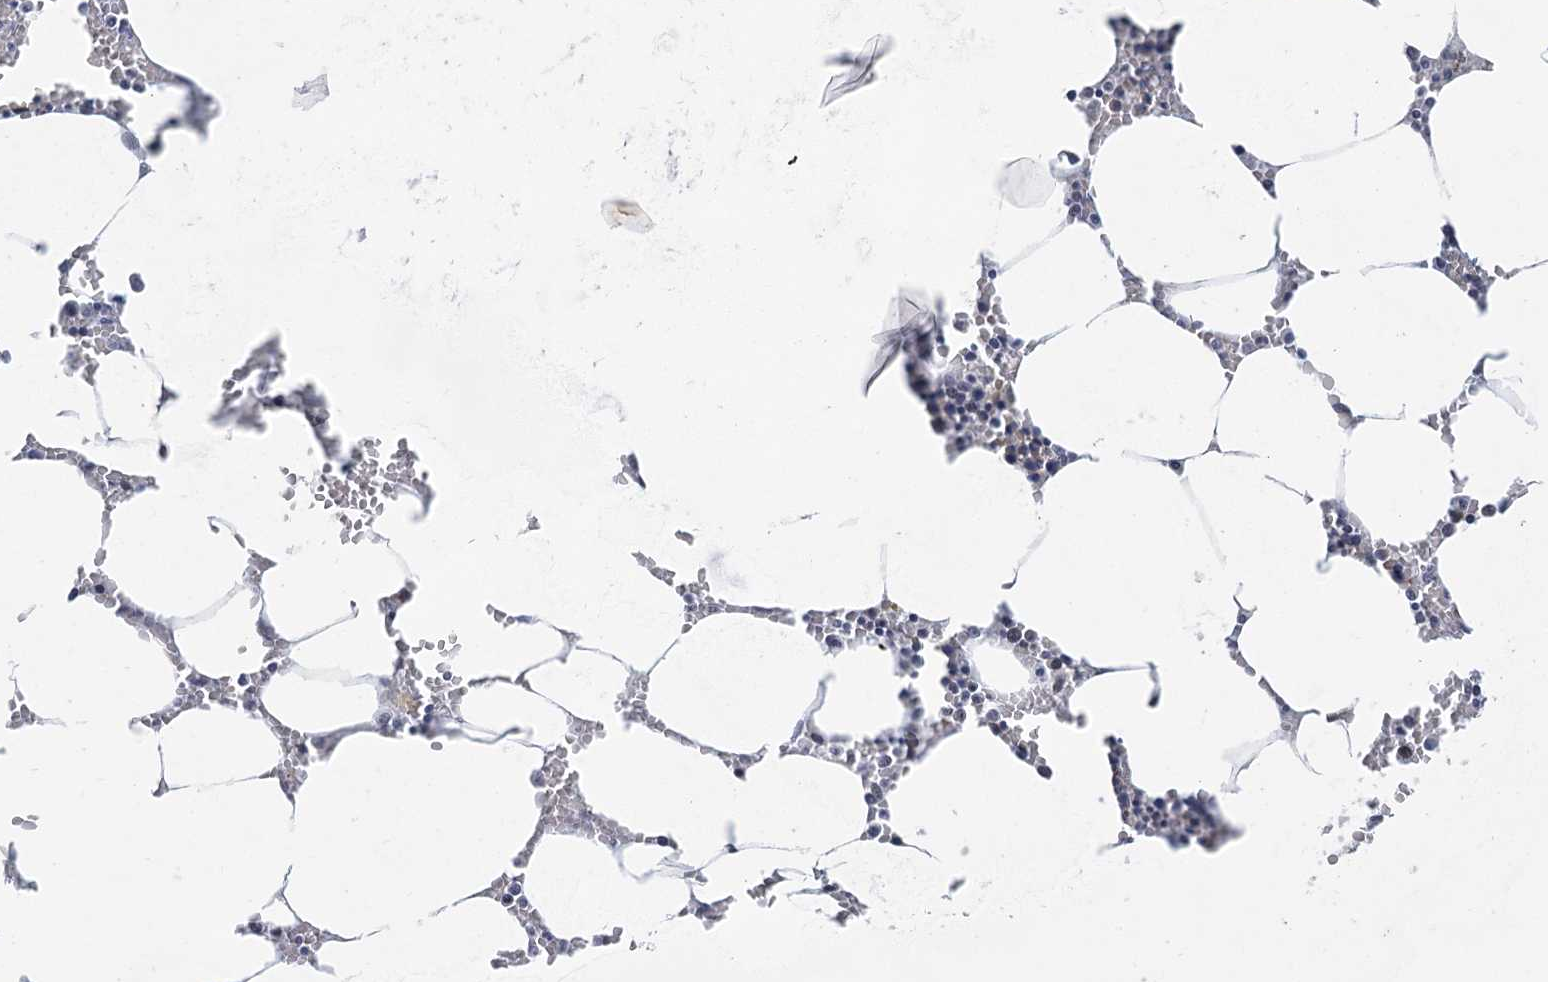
{"staining": {"intensity": "negative", "quantity": "none", "location": "none"}, "tissue": "bone marrow", "cell_type": "Hematopoietic cells", "image_type": "normal", "snomed": [{"axis": "morphology", "description": "Normal tissue, NOS"}, {"axis": "topography", "description": "Bone marrow"}], "caption": "DAB (3,3'-diaminobenzidine) immunohistochemical staining of unremarkable bone marrow shows no significant positivity in hematopoietic cells.", "gene": "MTG1", "patient": {"sex": "male", "age": 70}}